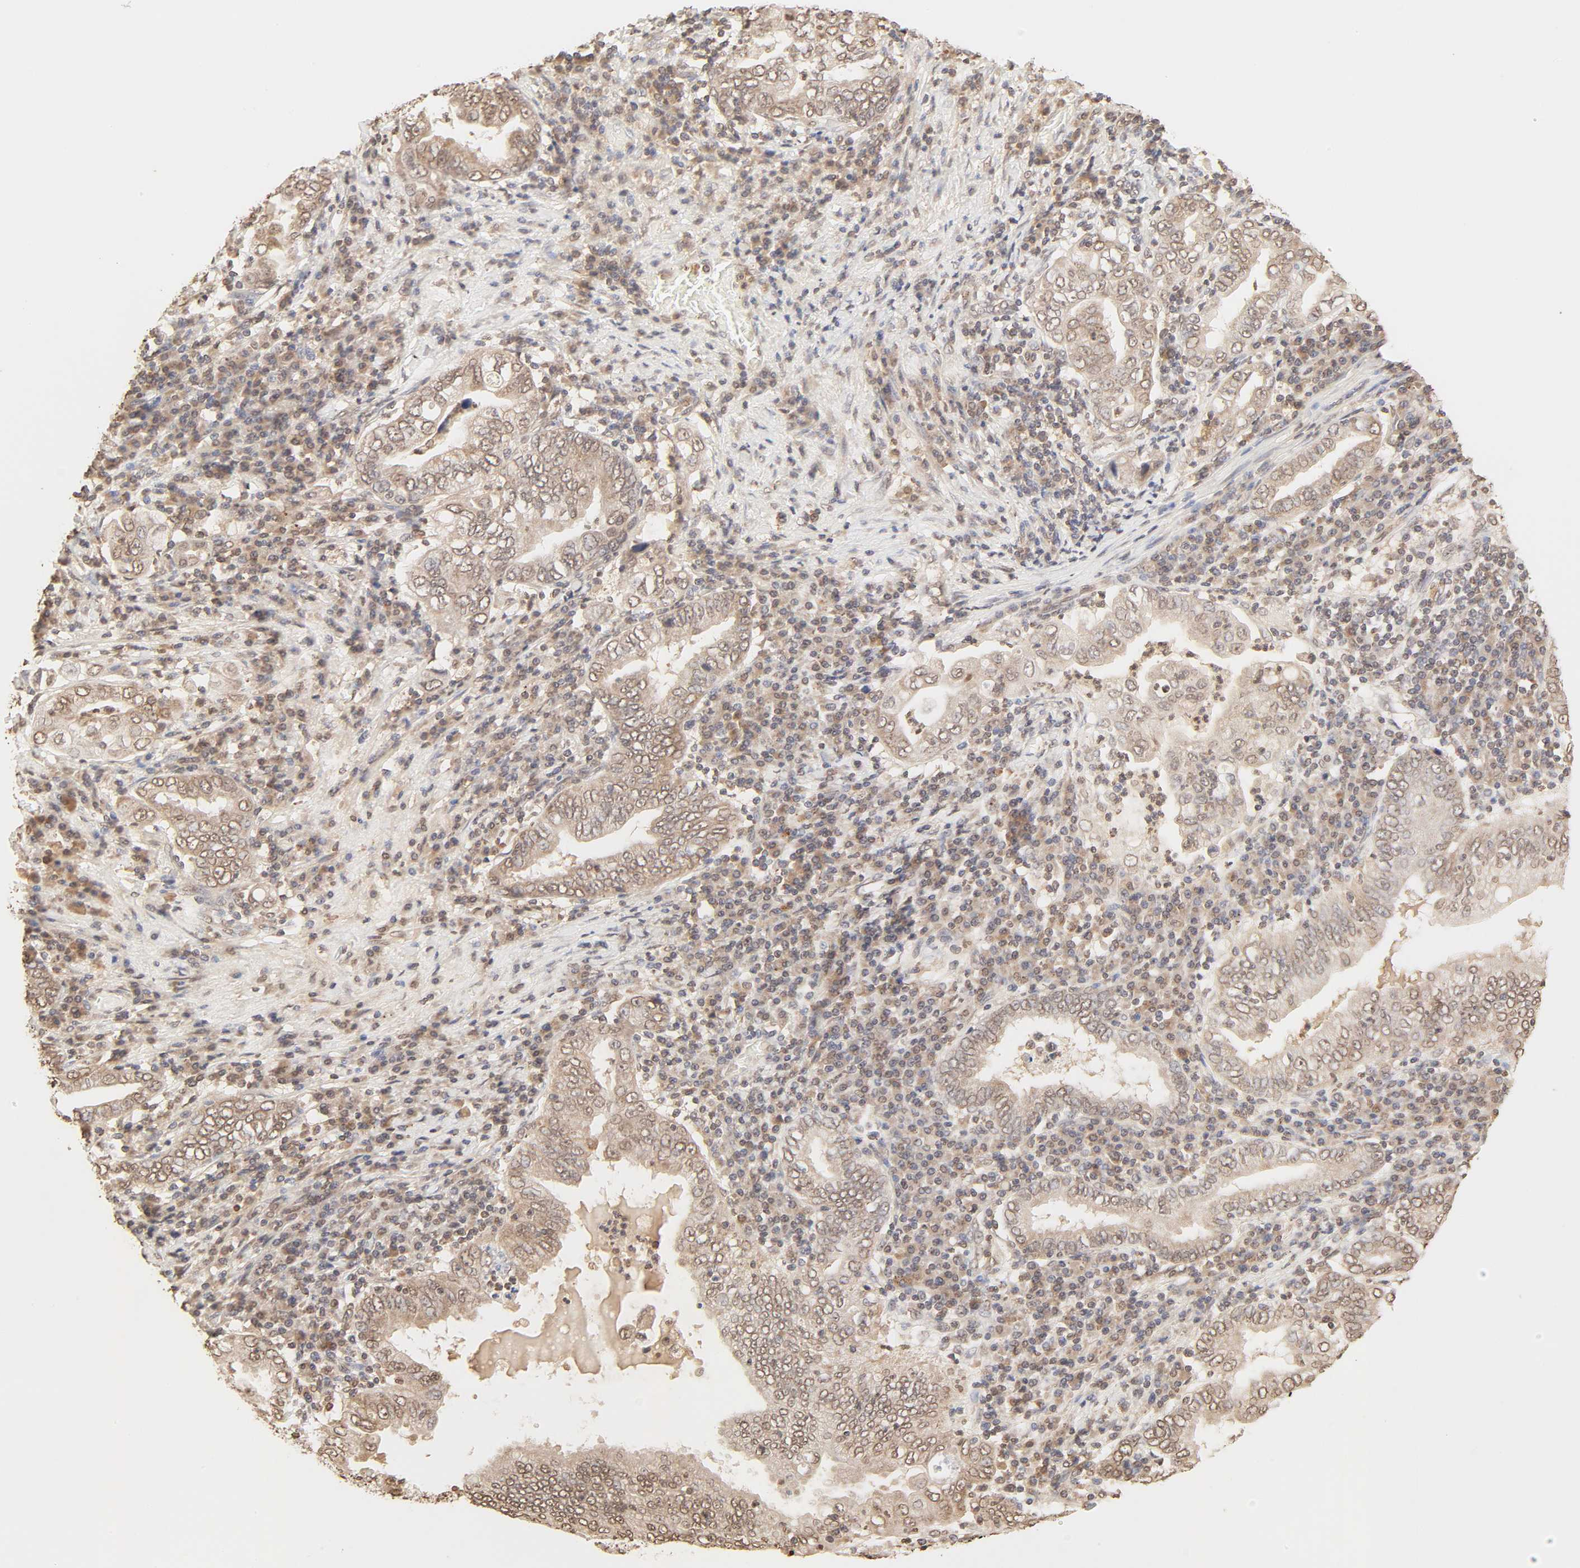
{"staining": {"intensity": "moderate", "quantity": ">75%", "location": "cytoplasmic/membranous,nuclear"}, "tissue": "stomach cancer", "cell_type": "Tumor cells", "image_type": "cancer", "snomed": [{"axis": "morphology", "description": "Normal tissue, NOS"}, {"axis": "morphology", "description": "Adenocarcinoma, NOS"}, {"axis": "topography", "description": "Esophagus"}, {"axis": "topography", "description": "Stomach, upper"}, {"axis": "topography", "description": "Peripheral nerve tissue"}], "caption": "High-magnification brightfield microscopy of stomach cancer (adenocarcinoma) stained with DAB (3,3'-diaminobenzidine) (brown) and counterstained with hematoxylin (blue). tumor cells exhibit moderate cytoplasmic/membranous and nuclear expression is identified in about>75% of cells.", "gene": "TBL1X", "patient": {"sex": "male", "age": 62}}